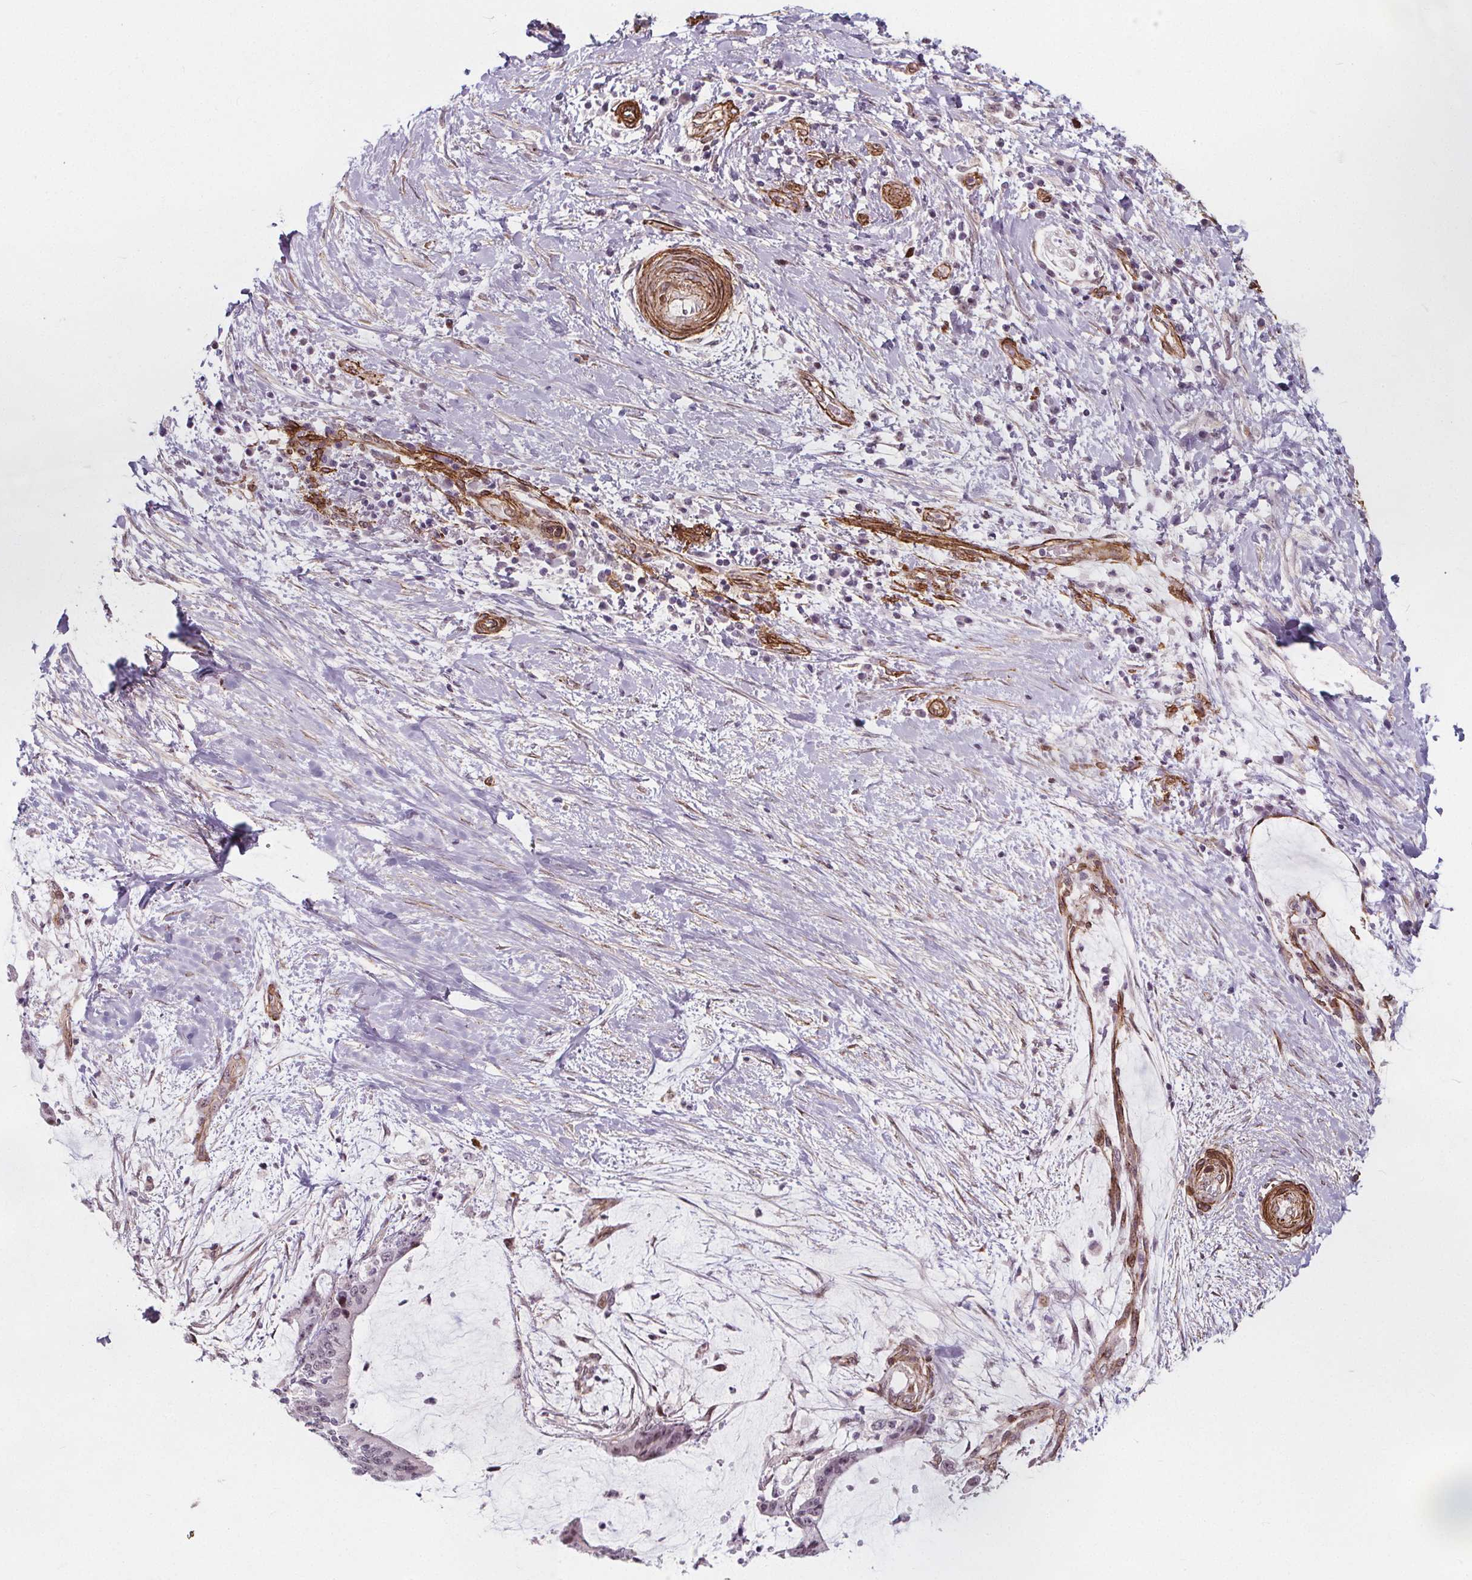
{"staining": {"intensity": "weak", "quantity": "<25%", "location": "nuclear"}, "tissue": "liver cancer", "cell_type": "Tumor cells", "image_type": "cancer", "snomed": [{"axis": "morphology", "description": "Cholangiocarcinoma"}, {"axis": "topography", "description": "Liver"}], "caption": "DAB (3,3'-diaminobenzidine) immunohistochemical staining of human liver cholangiocarcinoma reveals no significant expression in tumor cells. (DAB immunohistochemistry with hematoxylin counter stain).", "gene": "HAS1", "patient": {"sex": "female", "age": 73}}